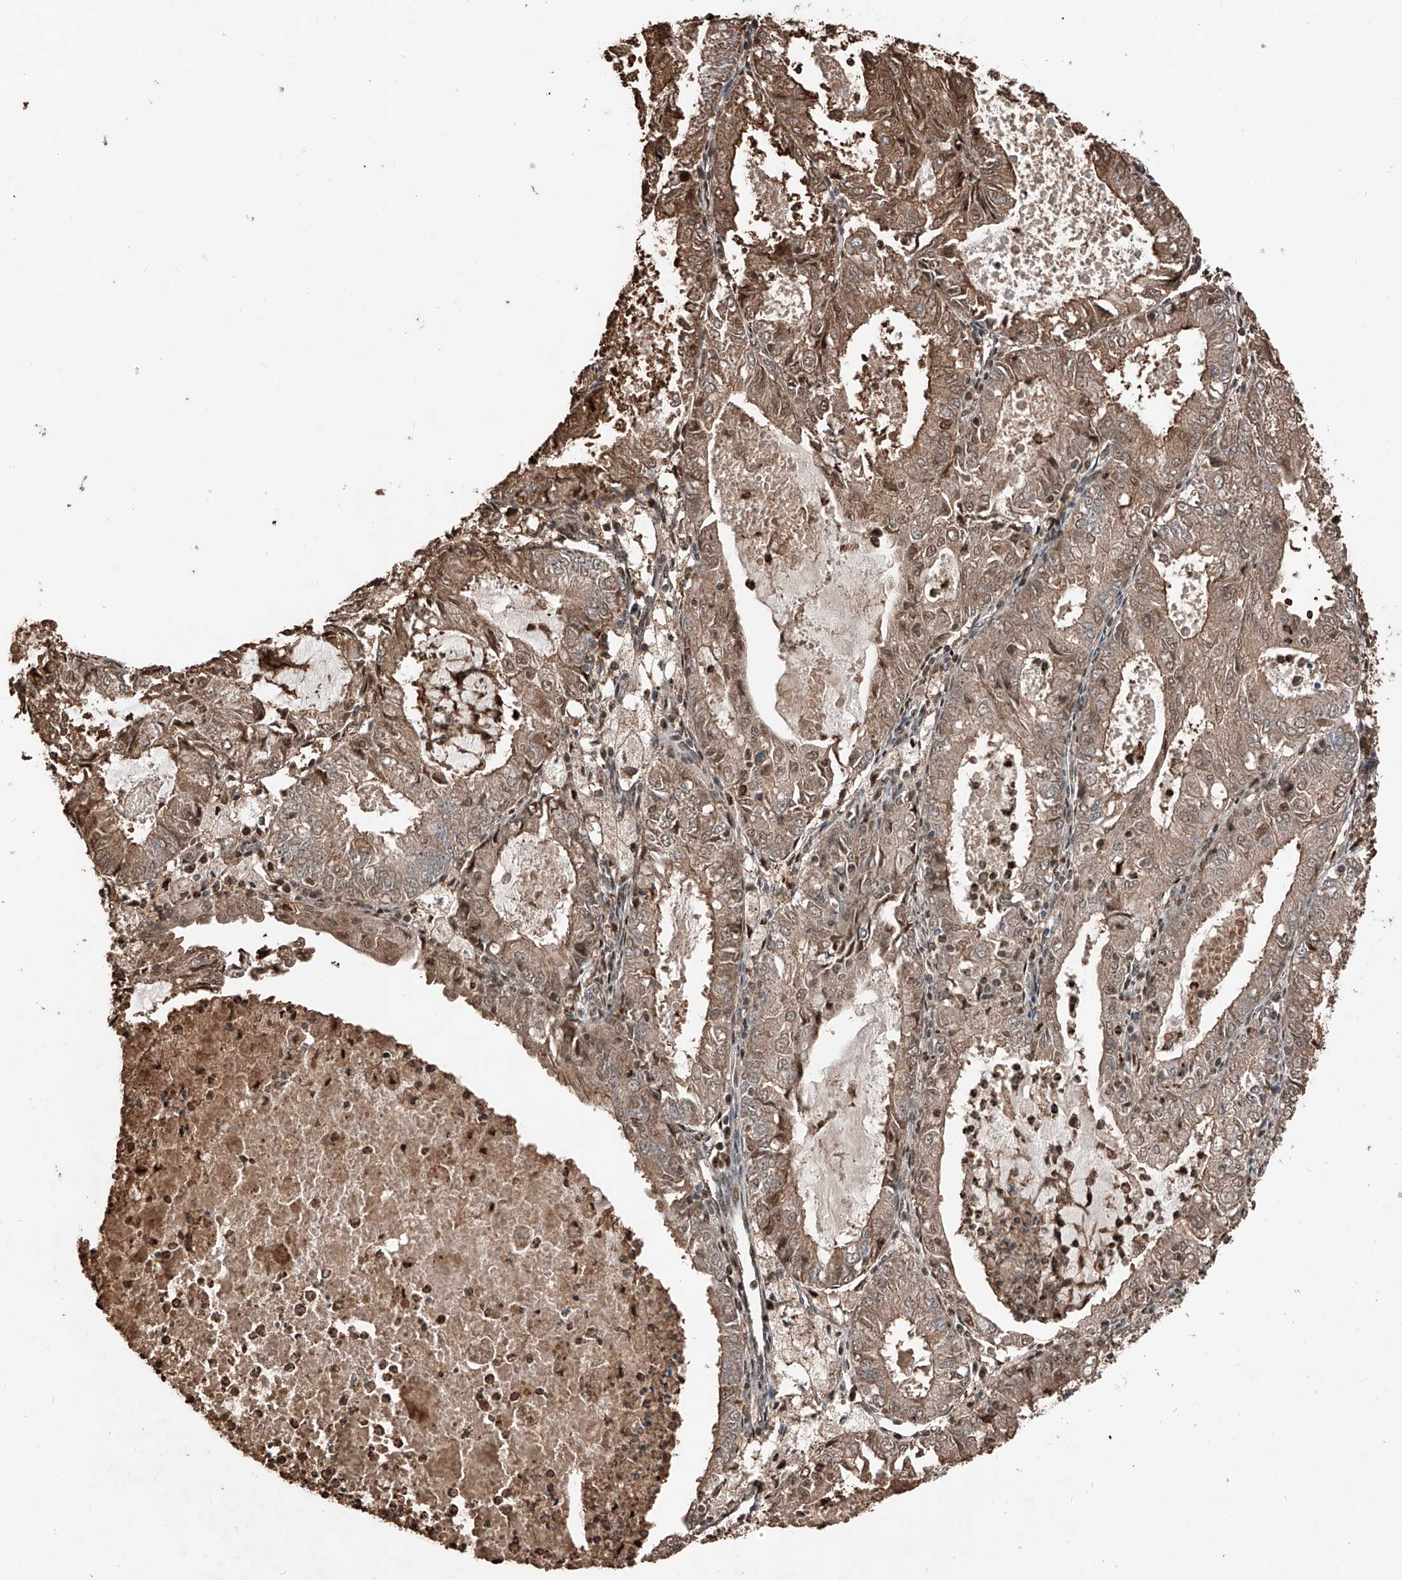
{"staining": {"intensity": "moderate", "quantity": ">75%", "location": "cytoplasmic/membranous,nuclear"}, "tissue": "endometrial cancer", "cell_type": "Tumor cells", "image_type": "cancer", "snomed": [{"axis": "morphology", "description": "Adenocarcinoma, NOS"}, {"axis": "topography", "description": "Endometrium"}], "caption": "Protein expression analysis of endometrial cancer (adenocarcinoma) displays moderate cytoplasmic/membranous and nuclear staining in about >75% of tumor cells. (Stains: DAB in brown, nuclei in blue, Microscopy: brightfield microscopy at high magnification).", "gene": "RMND1", "patient": {"sex": "female", "age": 57}}